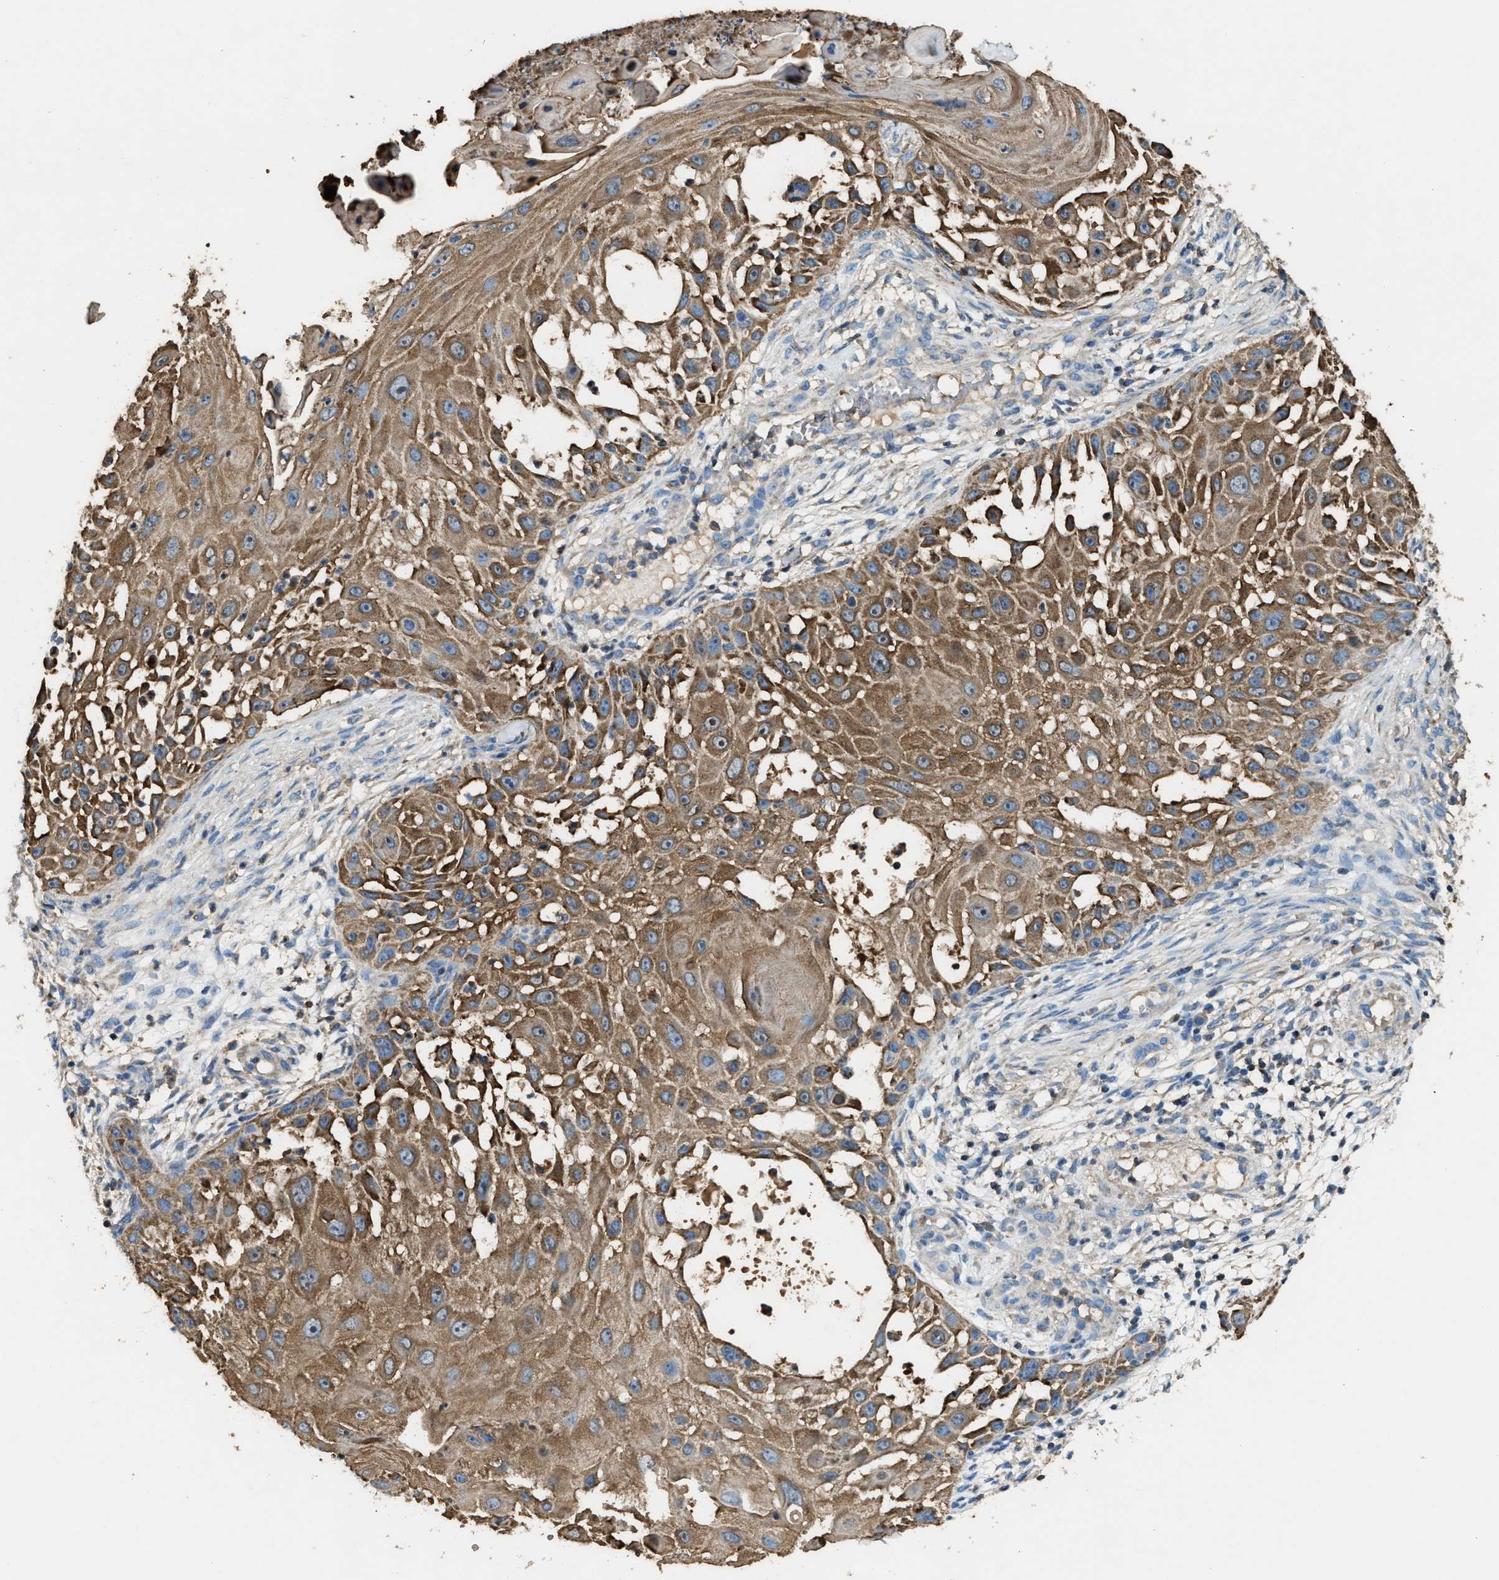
{"staining": {"intensity": "moderate", "quantity": ">75%", "location": "cytoplasmic/membranous"}, "tissue": "skin cancer", "cell_type": "Tumor cells", "image_type": "cancer", "snomed": [{"axis": "morphology", "description": "Squamous cell carcinoma, NOS"}, {"axis": "topography", "description": "Skin"}], "caption": "Moderate cytoplasmic/membranous protein positivity is identified in about >75% of tumor cells in skin cancer (squamous cell carcinoma).", "gene": "SERPINB5", "patient": {"sex": "female", "age": 44}}